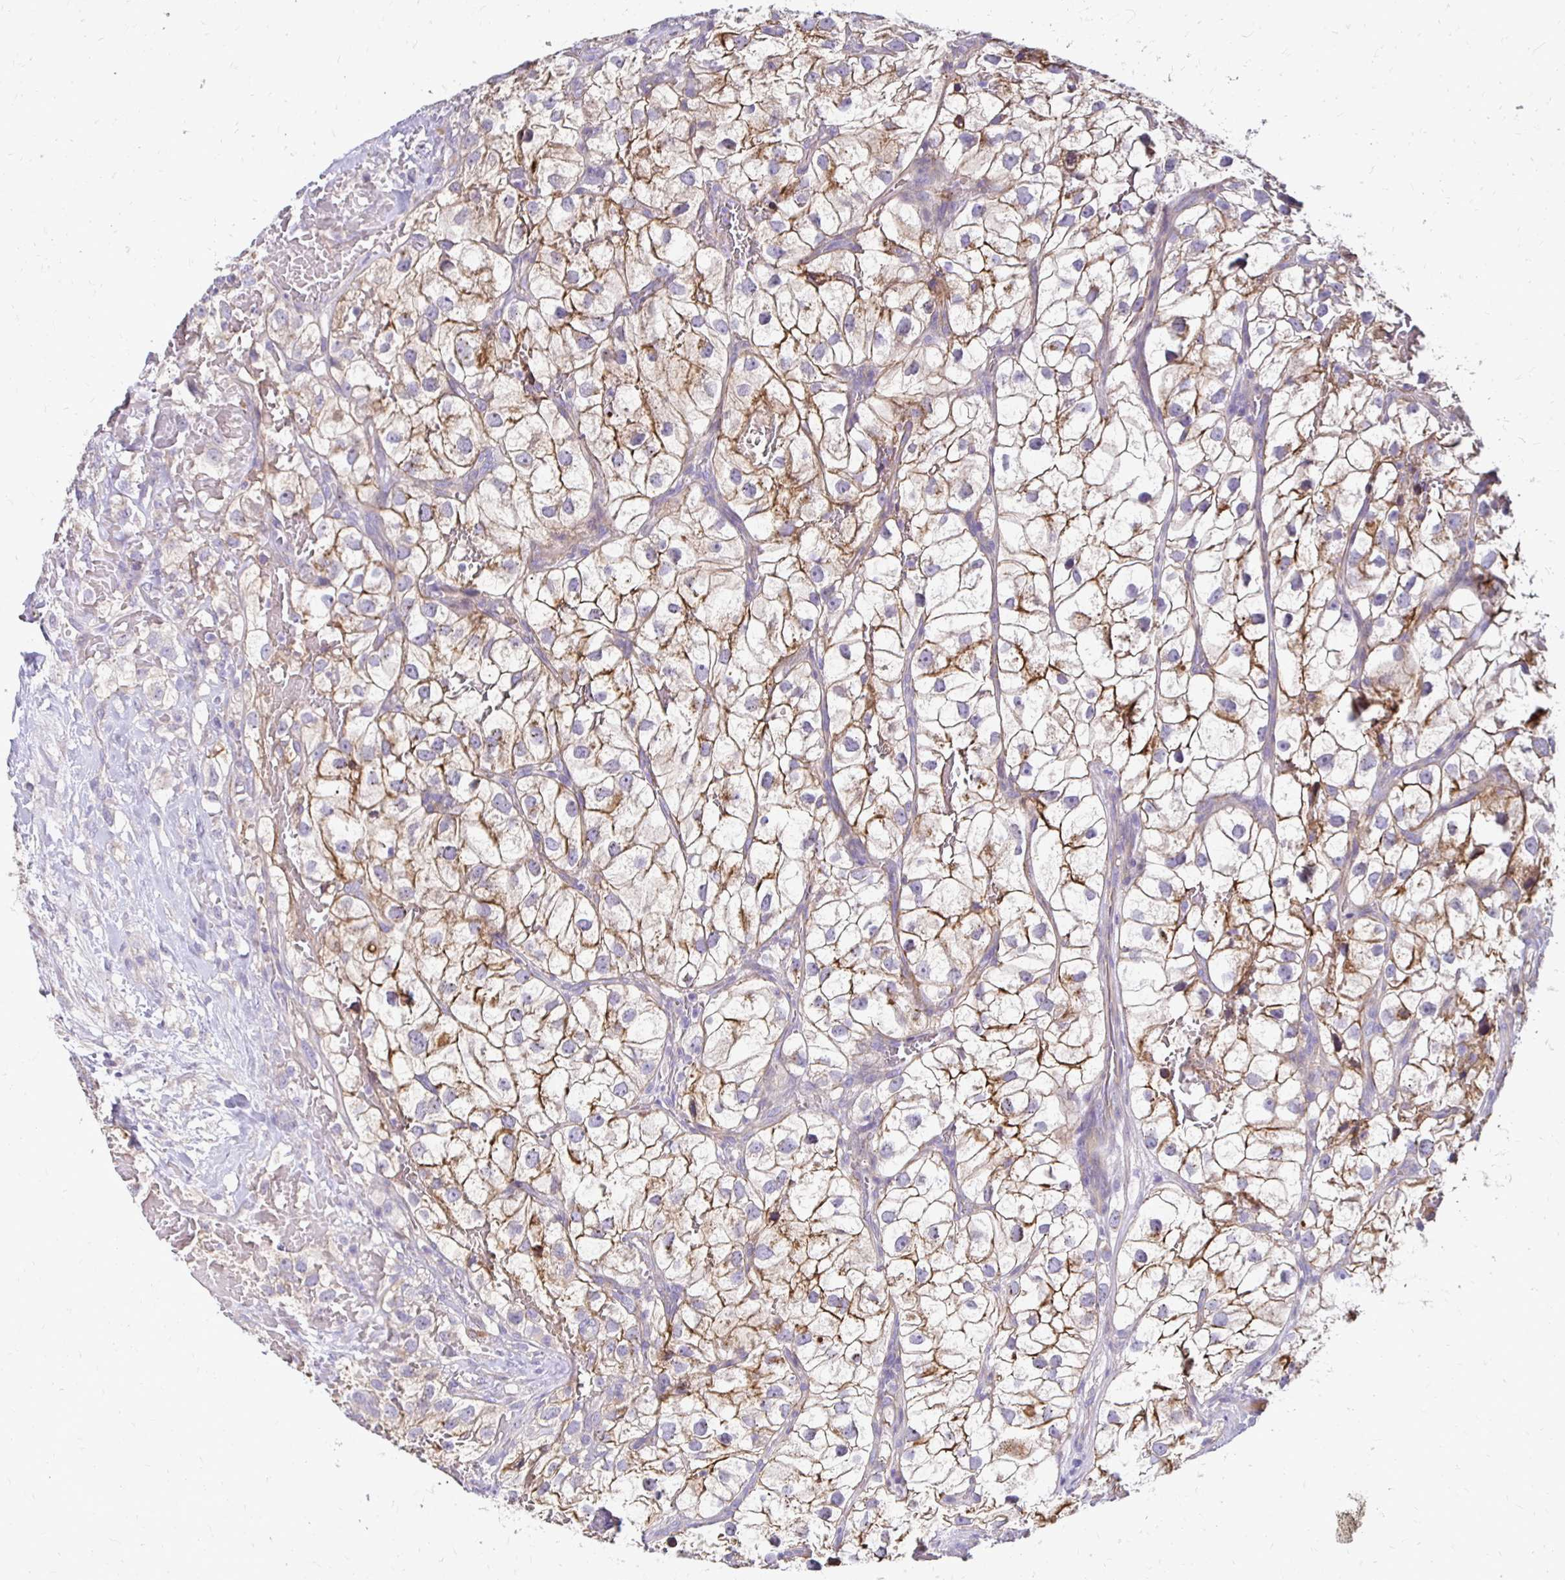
{"staining": {"intensity": "moderate", "quantity": ">75%", "location": "cytoplasmic/membranous"}, "tissue": "renal cancer", "cell_type": "Tumor cells", "image_type": "cancer", "snomed": [{"axis": "morphology", "description": "Adenocarcinoma, NOS"}, {"axis": "topography", "description": "Kidney"}], "caption": "An IHC image of tumor tissue is shown. Protein staining in brown highlights moderate cytoplasmic/membranous positivity in renal cancer within tumor cells.", "gene": "AKAP6", "patient": {"sex": "male", "age": 59}}